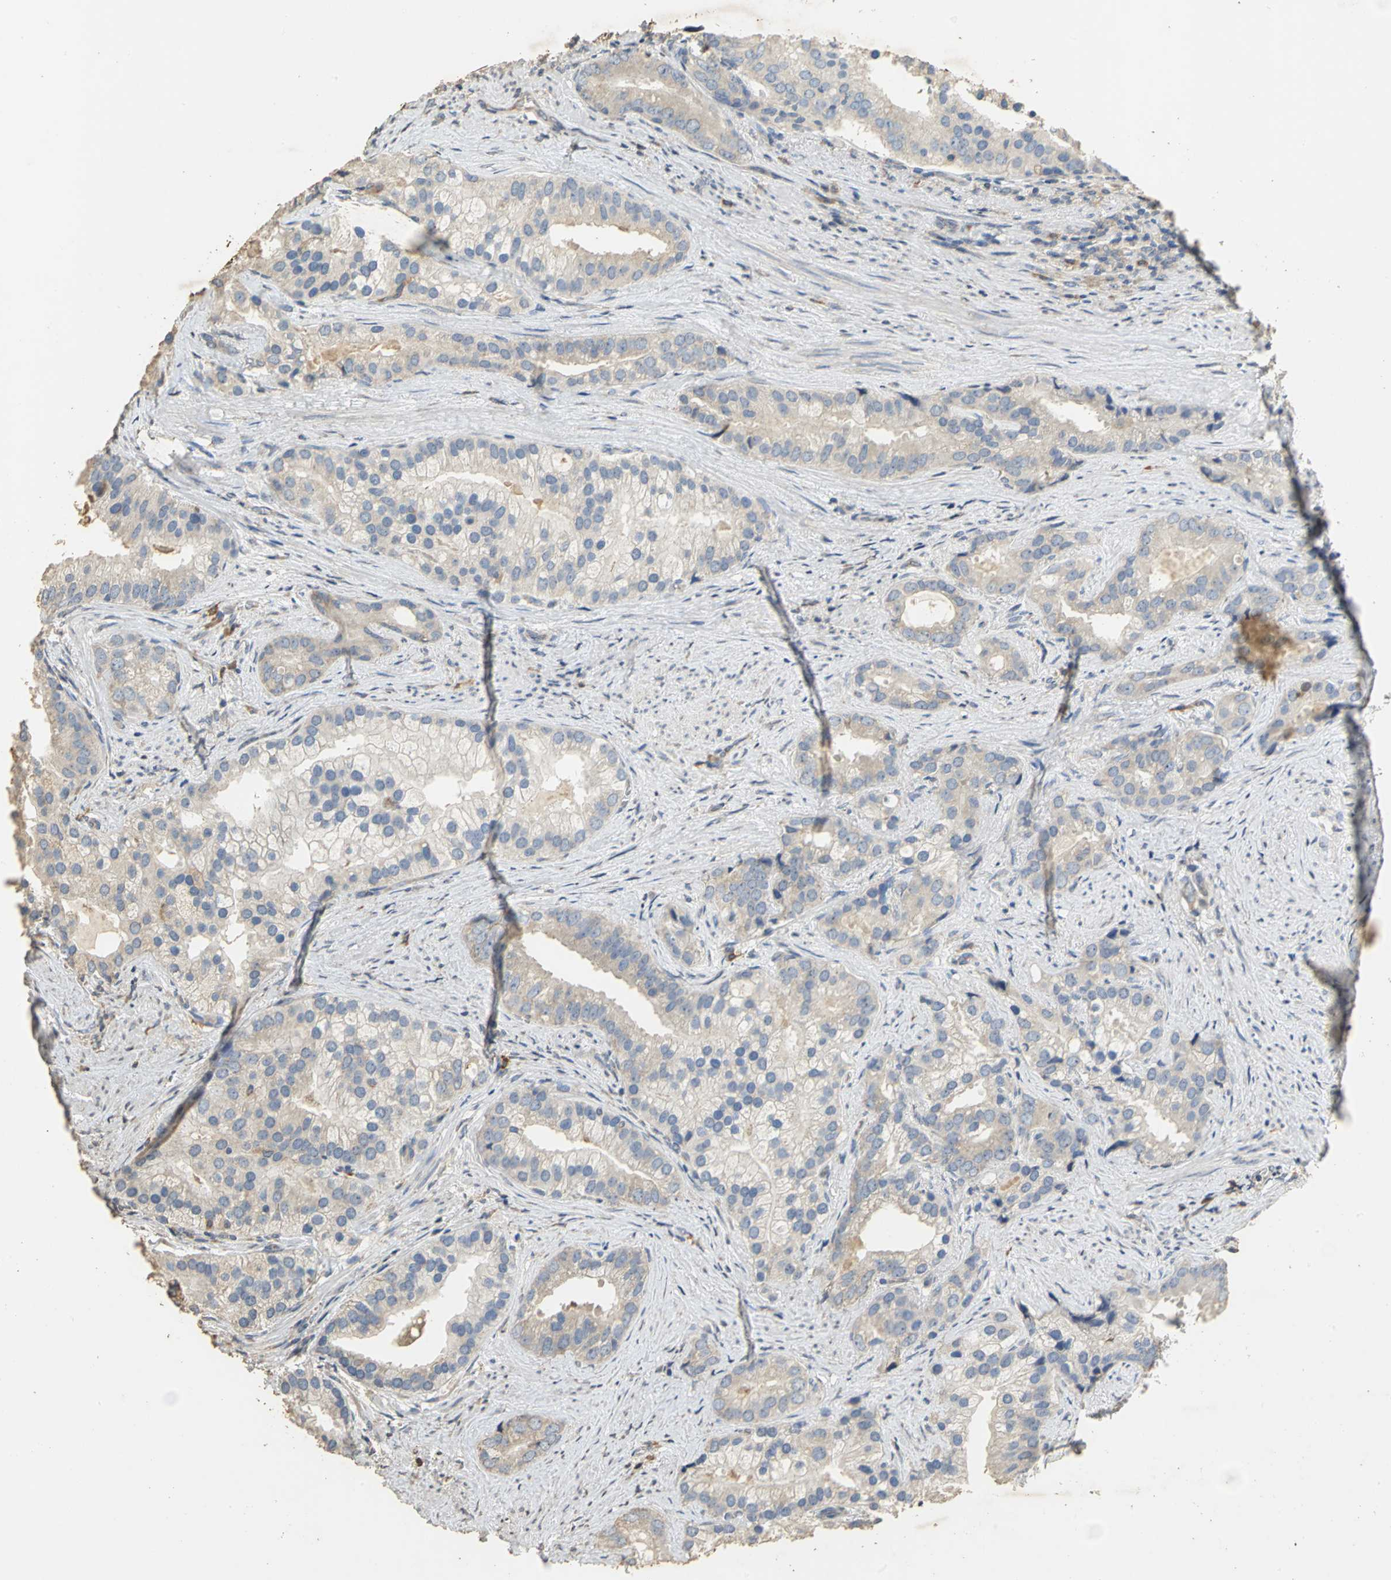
{"staining": {"intensity": "weak", "quantity": ">75%", "location": "cytoplasmic/membranous"}, "tissue": "prostate cancer", "cell_type": "Tumor cells", "image_type": "cancer", "snomed": [{"axis": "morphology", "description": "Adenocarcinoma, Low grade"}, {"axis": "topography", "description": "Prostate"}], "caption": "Prostate adenocarcinoma (low-grade) stained with IHC displays weak cytoplasmic/membranous staining in about >75% of tumor cells. The staining is performed using DAB (3,3'-diaminobenzidine) brown chromogen to label protein expression. The nuclei are counter-stained blue using hematoxylin.", "gene": "ACSL4", "patient": {"sex": "male", "age": 71}}